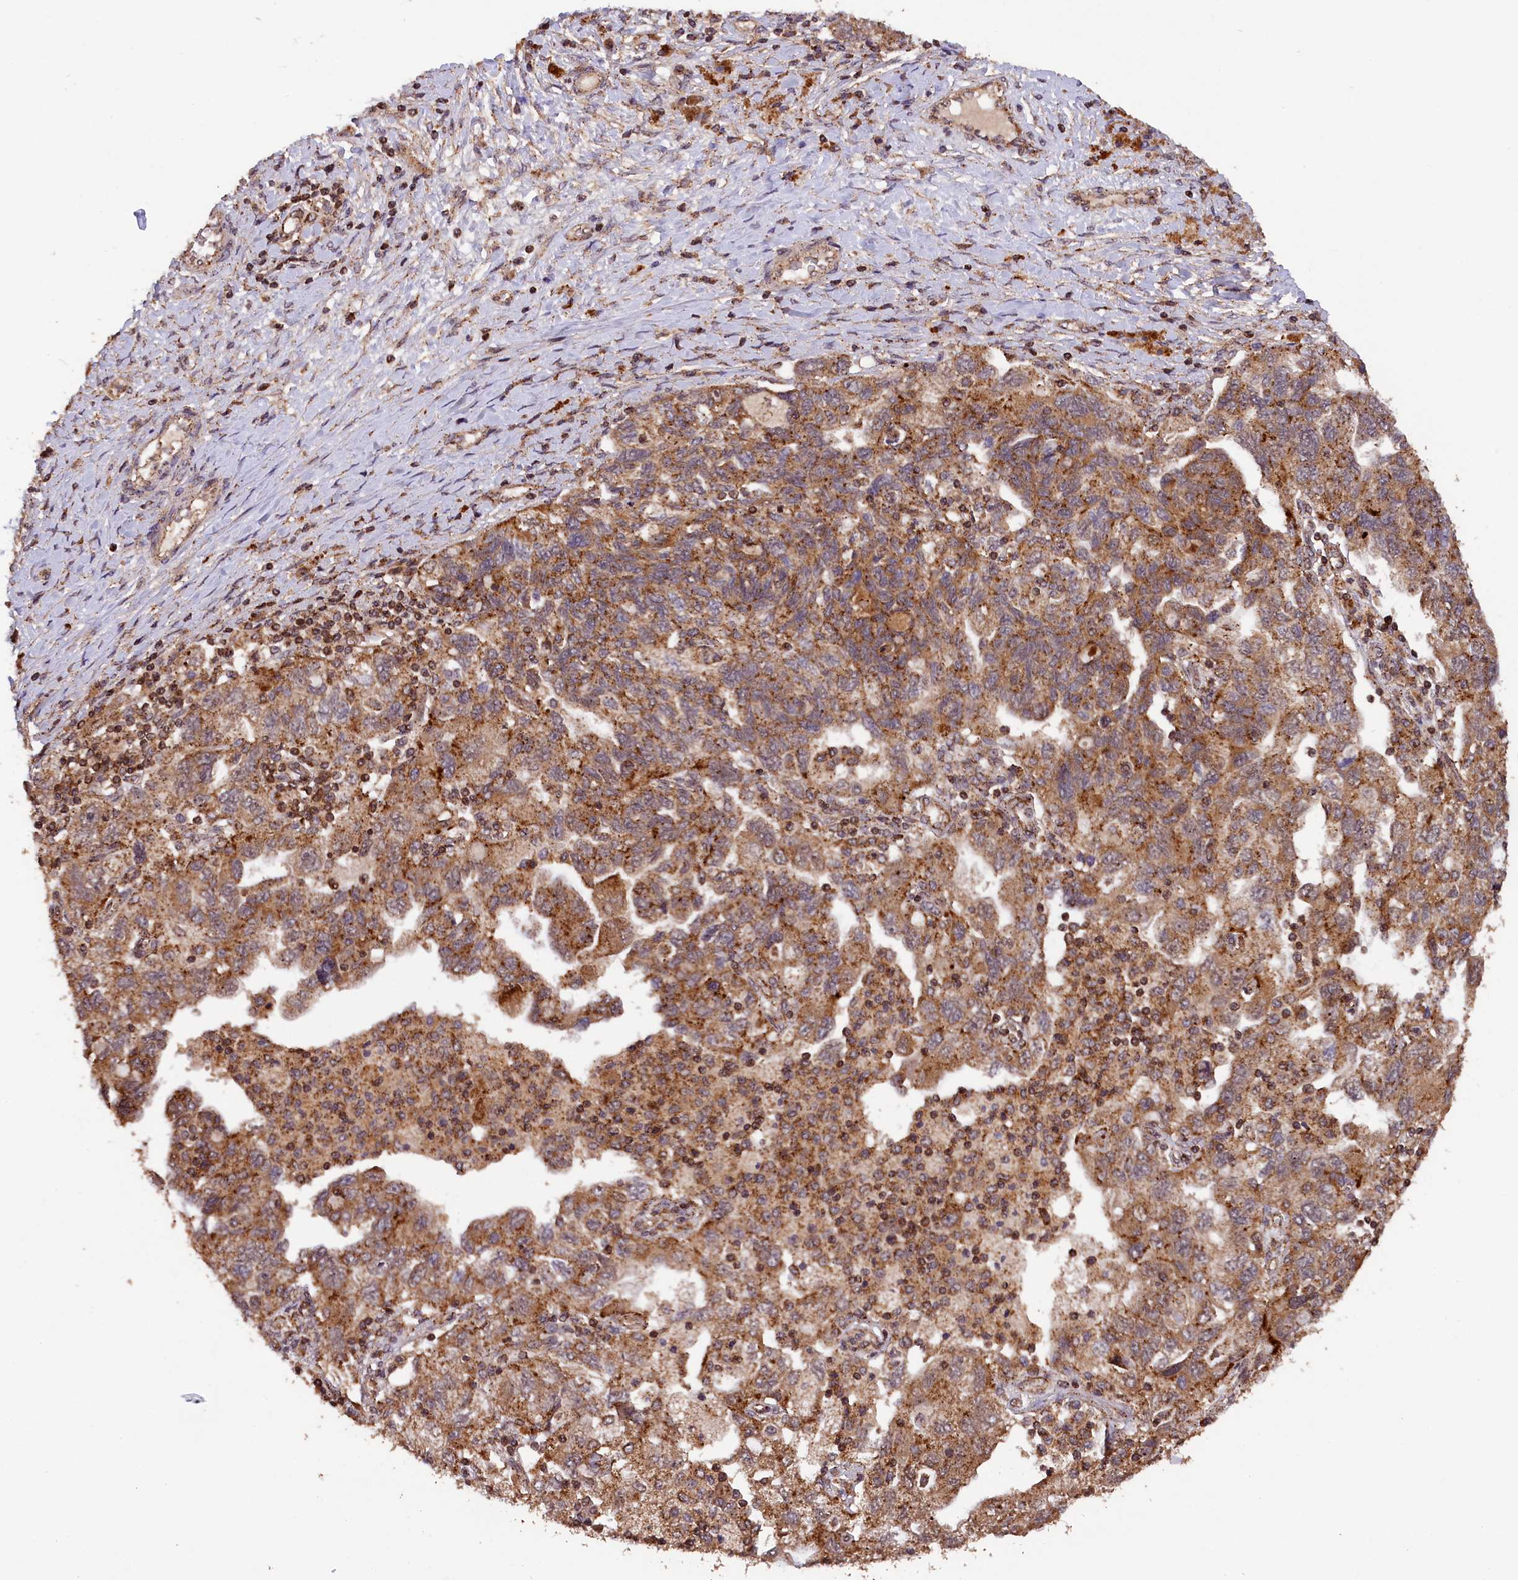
{"staining": {"intensity": "moderate", "quantity": ">75%", "location": "cytoplasmic/membranous"}, "tissue": "ovarian cancer", "cell_type": "Tumor cells", "image_type": "cancer", "snomed": [{"axis": "morphology", "description": "Carcinoma, NOS"}, {"axis": "morphology", "description": "Cystadenocarcinoma, serous, NOS"}, {"axis": "topography", "description": "Ovary"}], "caption": "This is an image of immunohistochemistry (IHC) staining of ovarian carcinoma, which shows moderate expression in the cytoplasmic/membranous of tumor cells.", "gene": "IST1", "patient": {"sex": "female", "age": 69}}